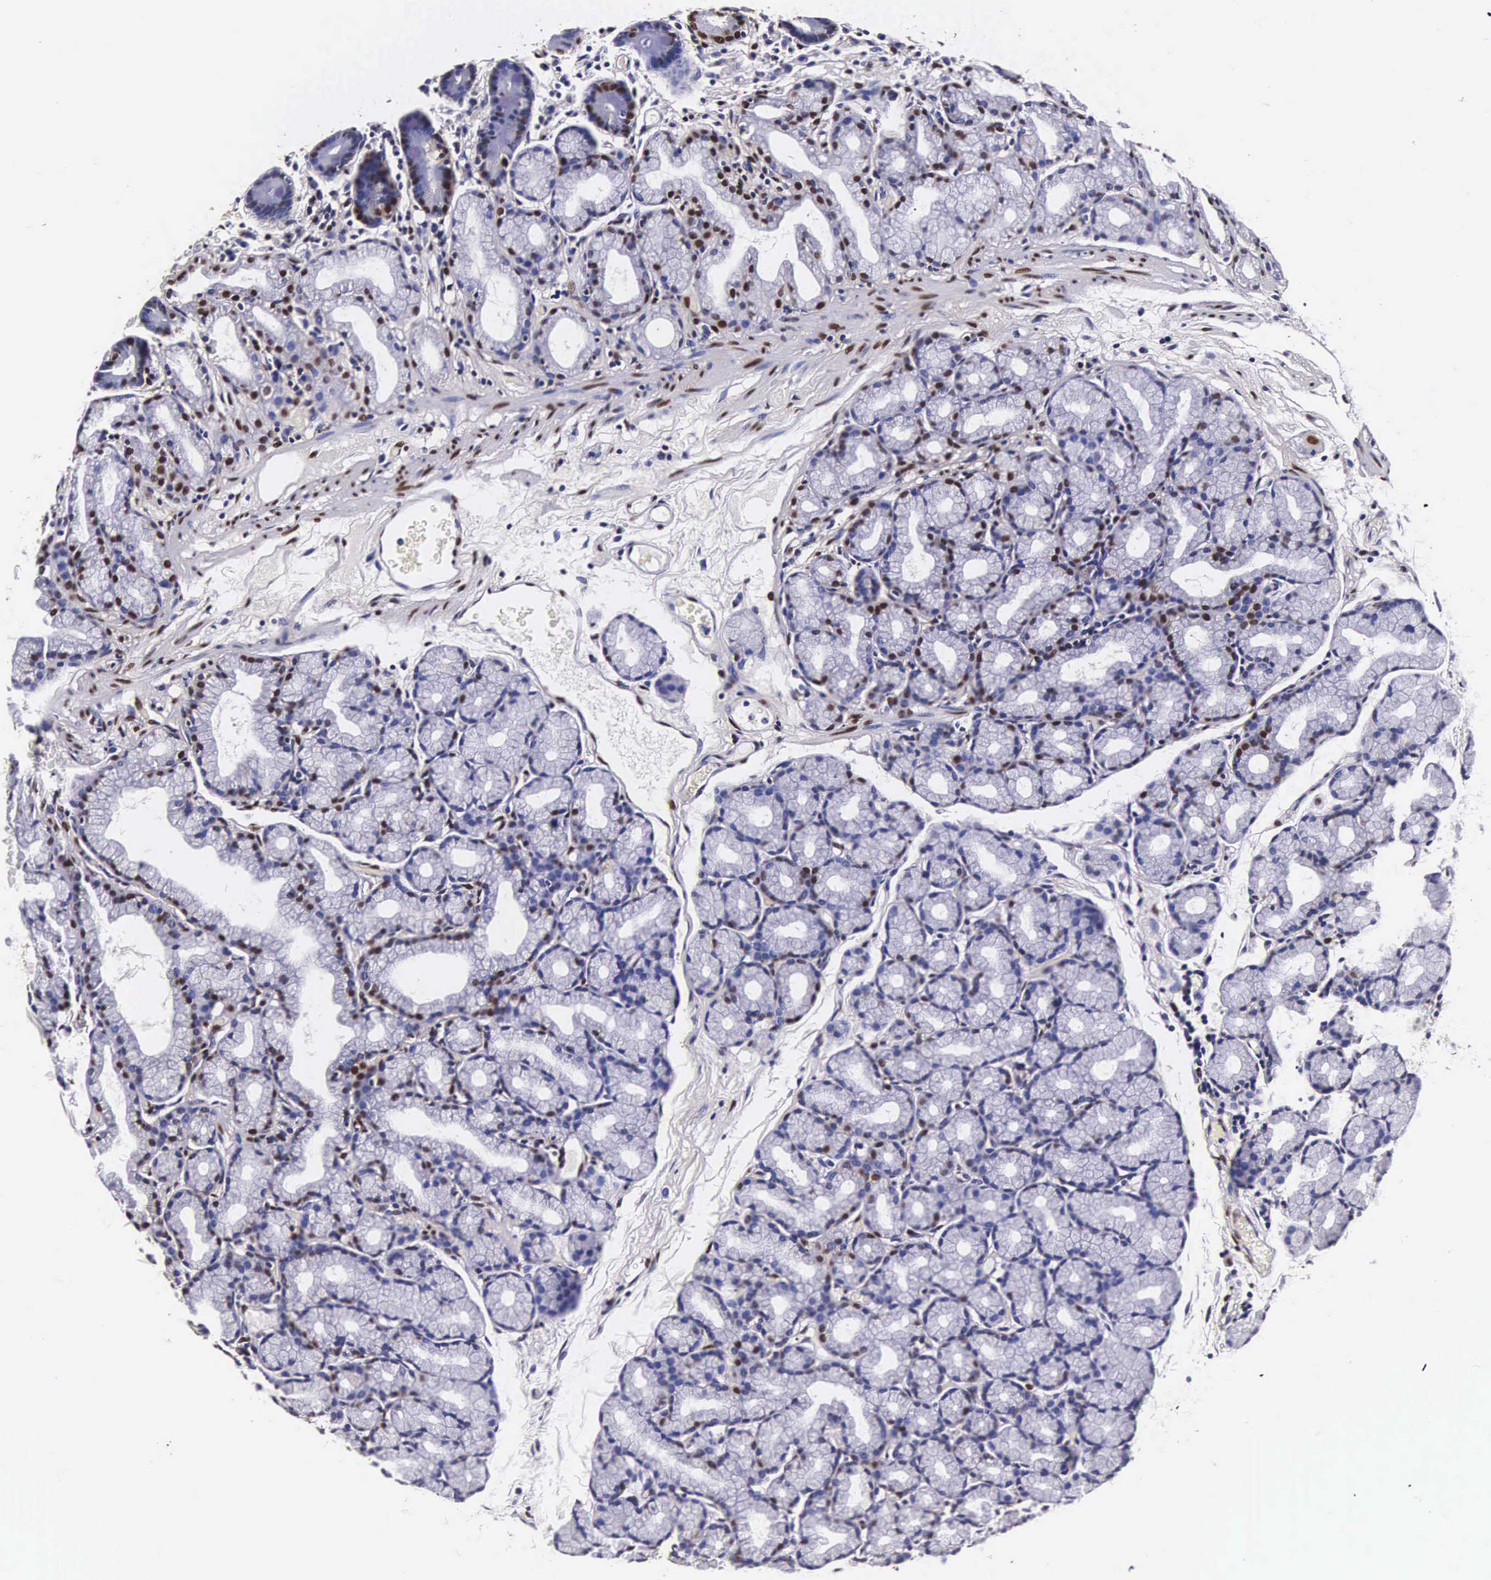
{"staining": {"intensity": "strong", "quantity": ">75%", "location": "nuclear"}, "tissue": "duodenum", "cell_type": "Glandular cells", "image_type": "normal", "snomed": [{"axis": "morphology", "description": "Normal tissue, NOS"}, {"axis": "topography", "description": "Duodenum"}], "caption": "IHC of benign duodenum reveals high levels of strong nuclear positivity in approximately >75% of glandular cells.", "gene": "BCL2L2", "patient": {"sex": "female", "age": 48}}